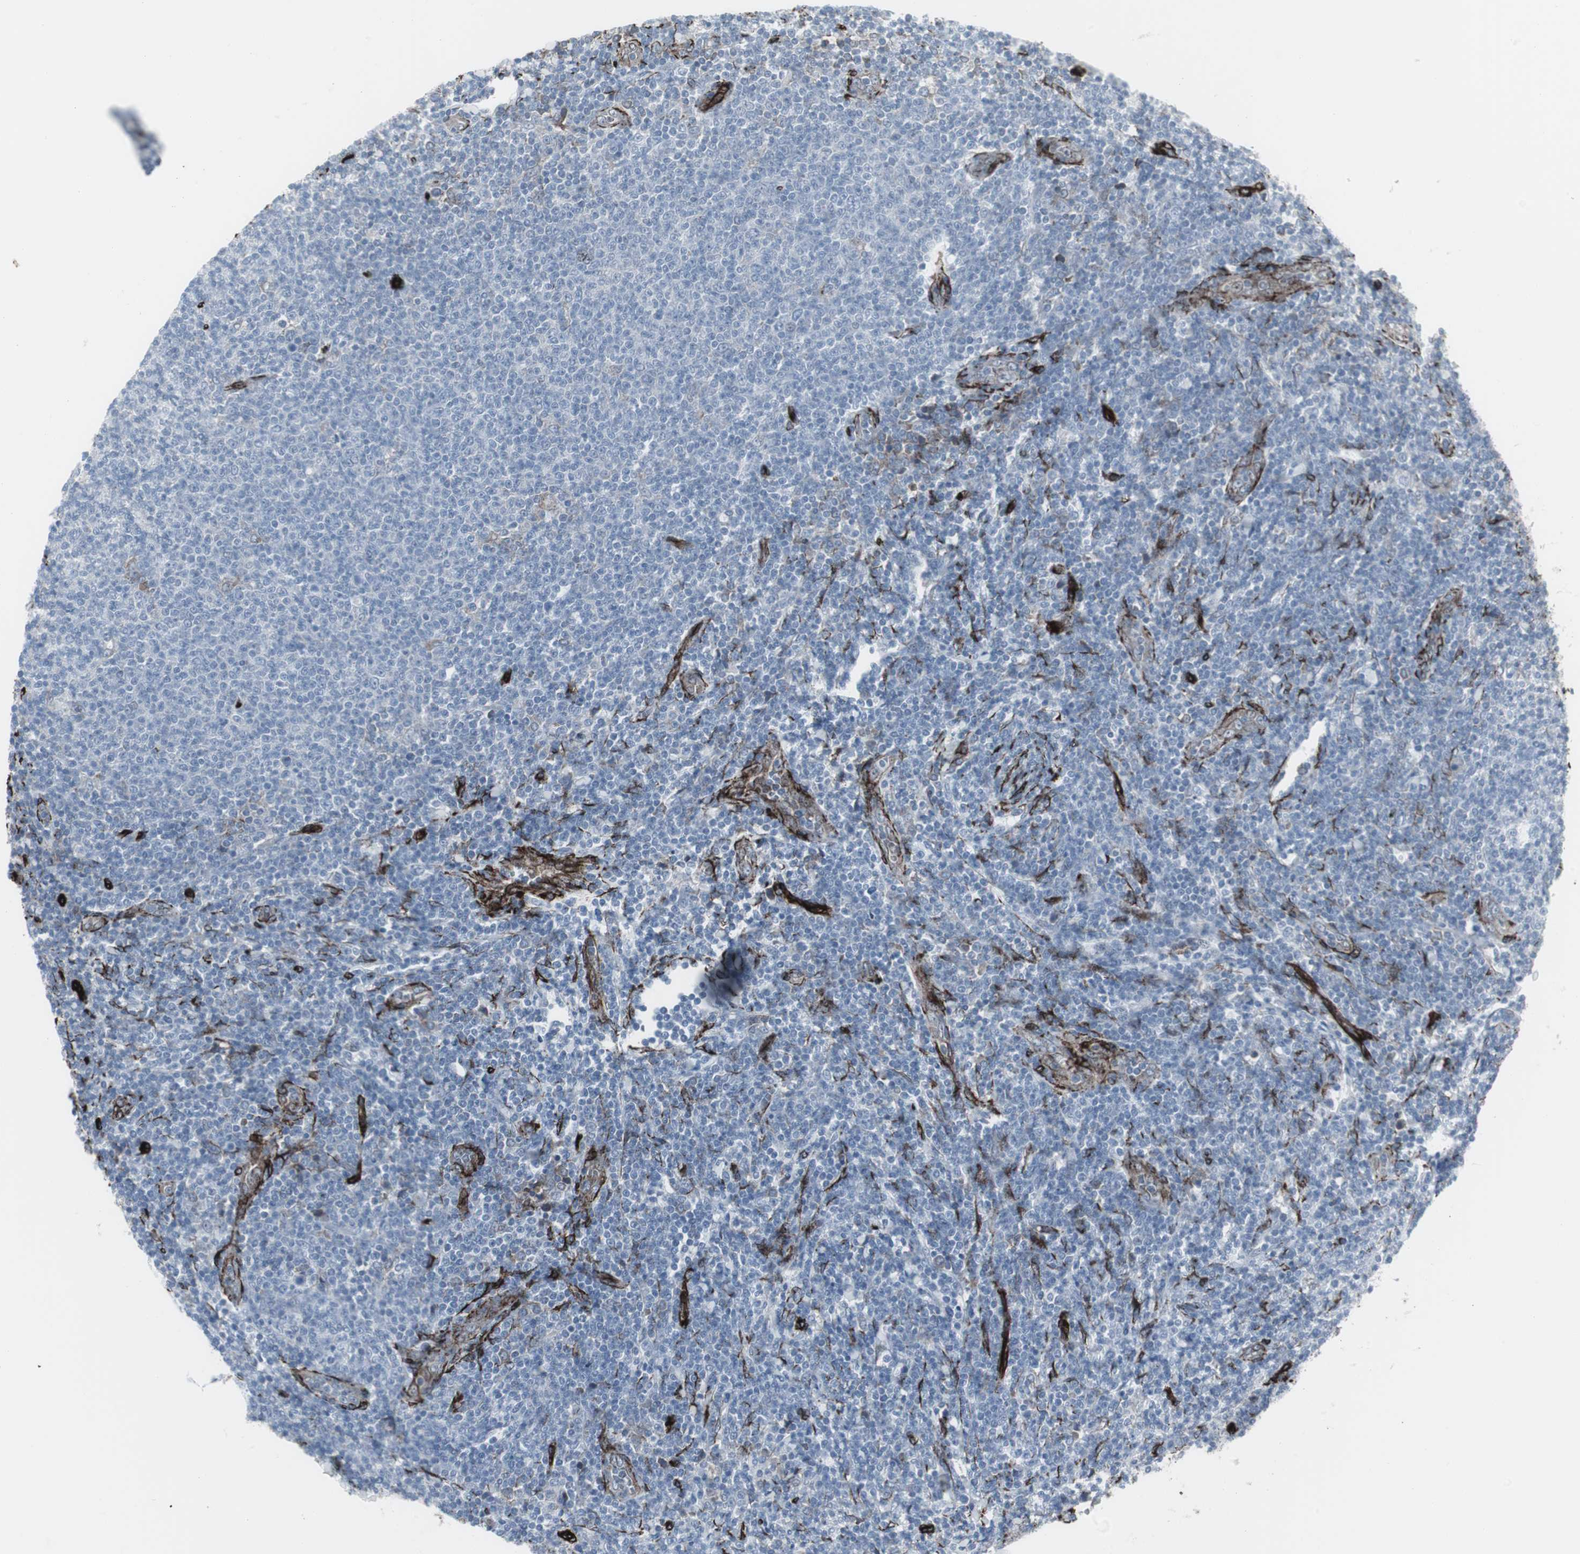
{"staining": {"intensity": "negative", "quantity": "none", "location": "none"}, "tissue": "lymphoma", "cell_type": "Tumor cells", "image_type": "cancer", "snomed": [{"axis": "morphology", "description": "Malignant lymphoma, non-Hodgkin's type, Low grade"}, {"axis": "topography", "description": "Lymph node"}], "caption": "This photomicrograph is of malignant lymphoma, non-Hodgkin's type (low-grade) stained with immunohistochemistry (IHC) to label a protein in brown with the nuclei are counter-stained blue. There is no staining in tumor cells.", "gene": "PDGFA", "patient": {"sex": "male", "age": 66}}